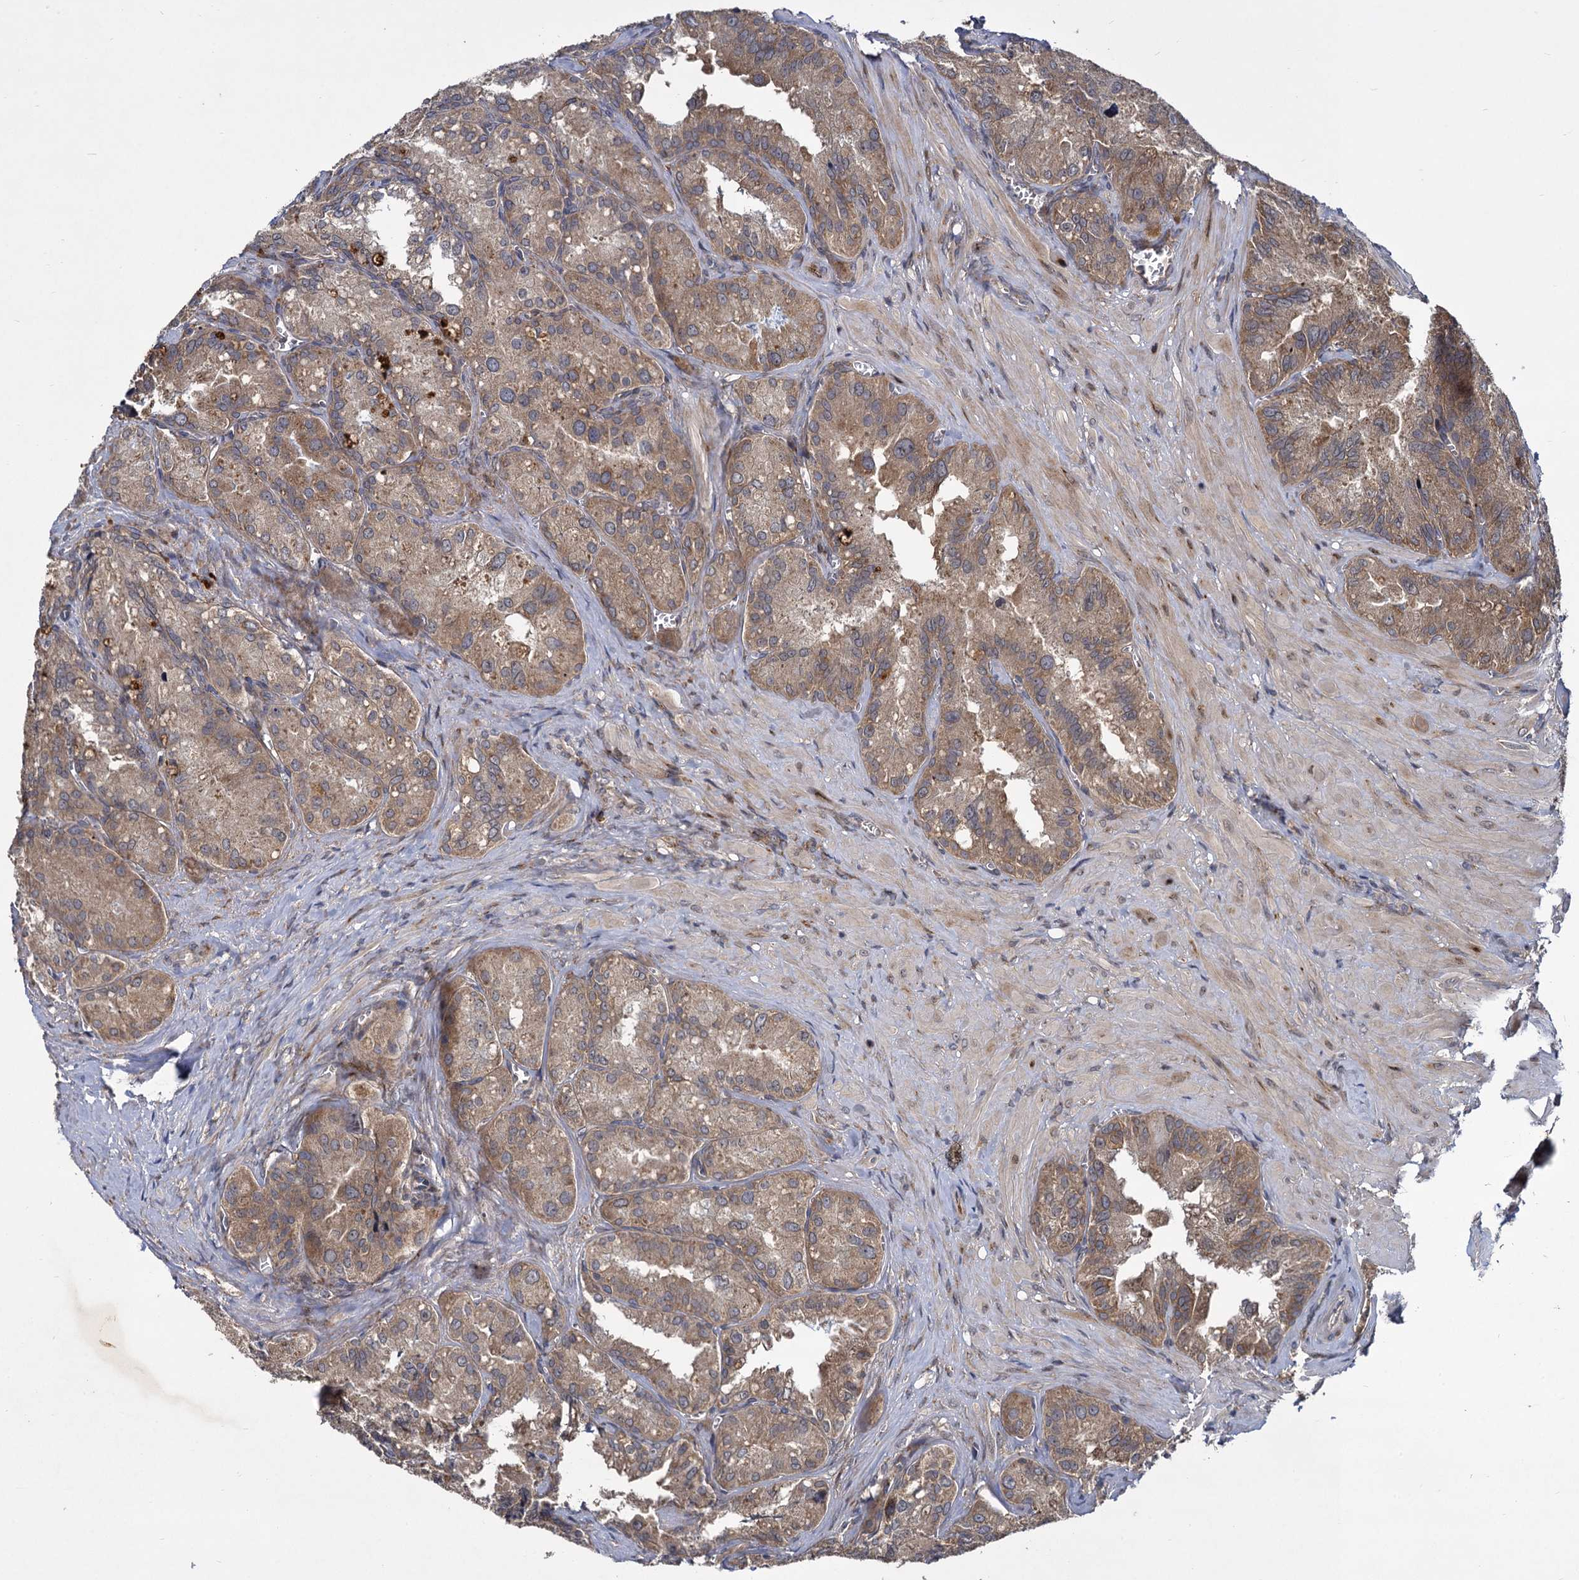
{"staining": {"intensity": "moderate", "quantity": ">75%", "location": "cytoplasmic/membranous"}, "tissue": "seminal vesicle", "cell_type": "Glandular cells", "image_type": "normal", "snomed": [{"axis": "morphology", "description": "Normal tissue, NOS"}, {"axis": "topography", "description": "Seminal veicle"}], "caption": "A brown stain shows moderate cytoplasmic/membranous expression of a protein in glandular cells of benign human seminal vesicle.", "gene": "INPPL1", "patient": {"sex": "male", "age": 62}}